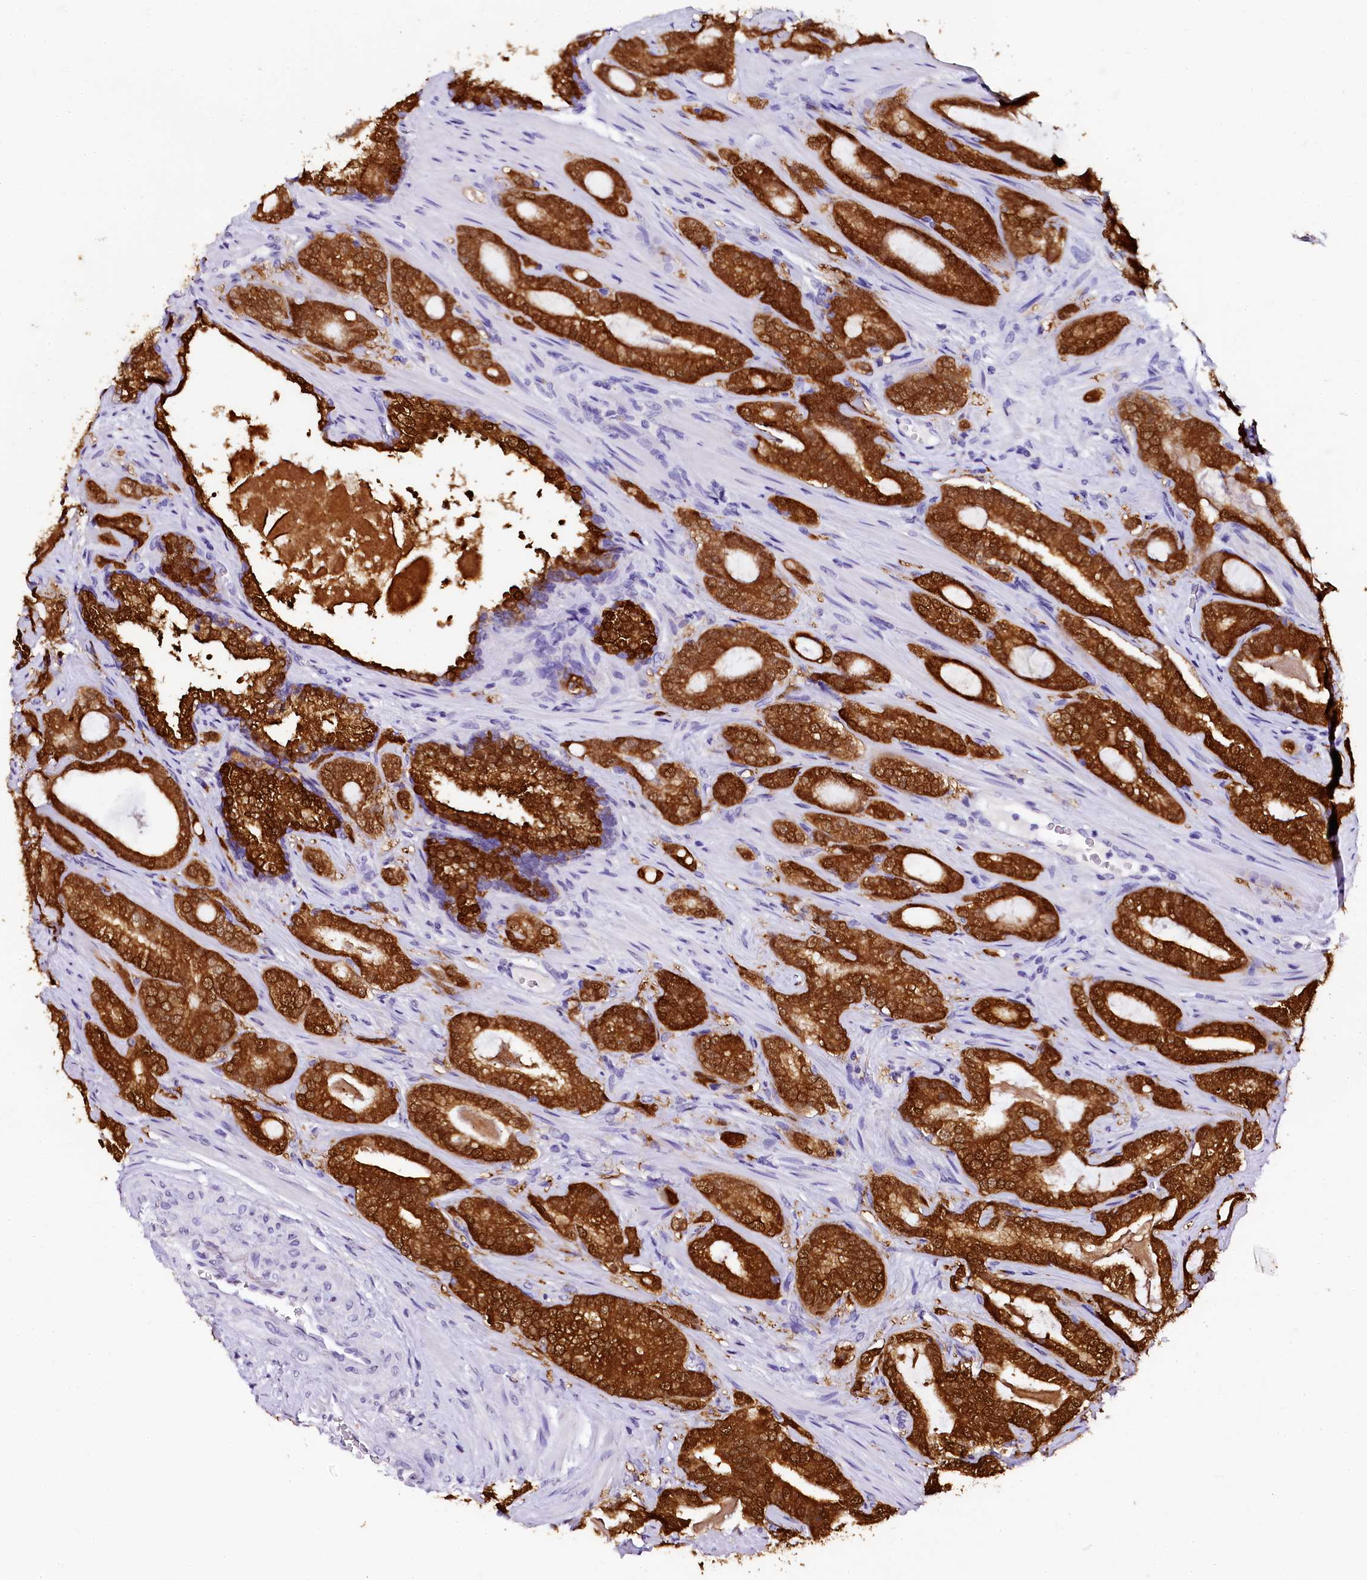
{"staining": {"intensity": "strong", "quantity": ">75%", "location": "cytoplasmic/membranous,nuclear"}, "tissue": "prostate cancer", "cell_type": "Tumor cells", "image_type": "cancer", "snomed": [{"axis": "morphology", "description": "Adenocarcinoma, High grade"}, {"axis": "topography", "description": "Prostate"}], "caption": "A photomicrograph of prostate cancer stained for a protein demonstrates strong cytoplasmic/membranous and nuclear brown staining in tumor cells. (DAB (3,3'-diaminobenzidine) IHC with brightfield microscopy, high magnification).", "gene": "SORD", "patient": {"sex": "male", "age": 63}}